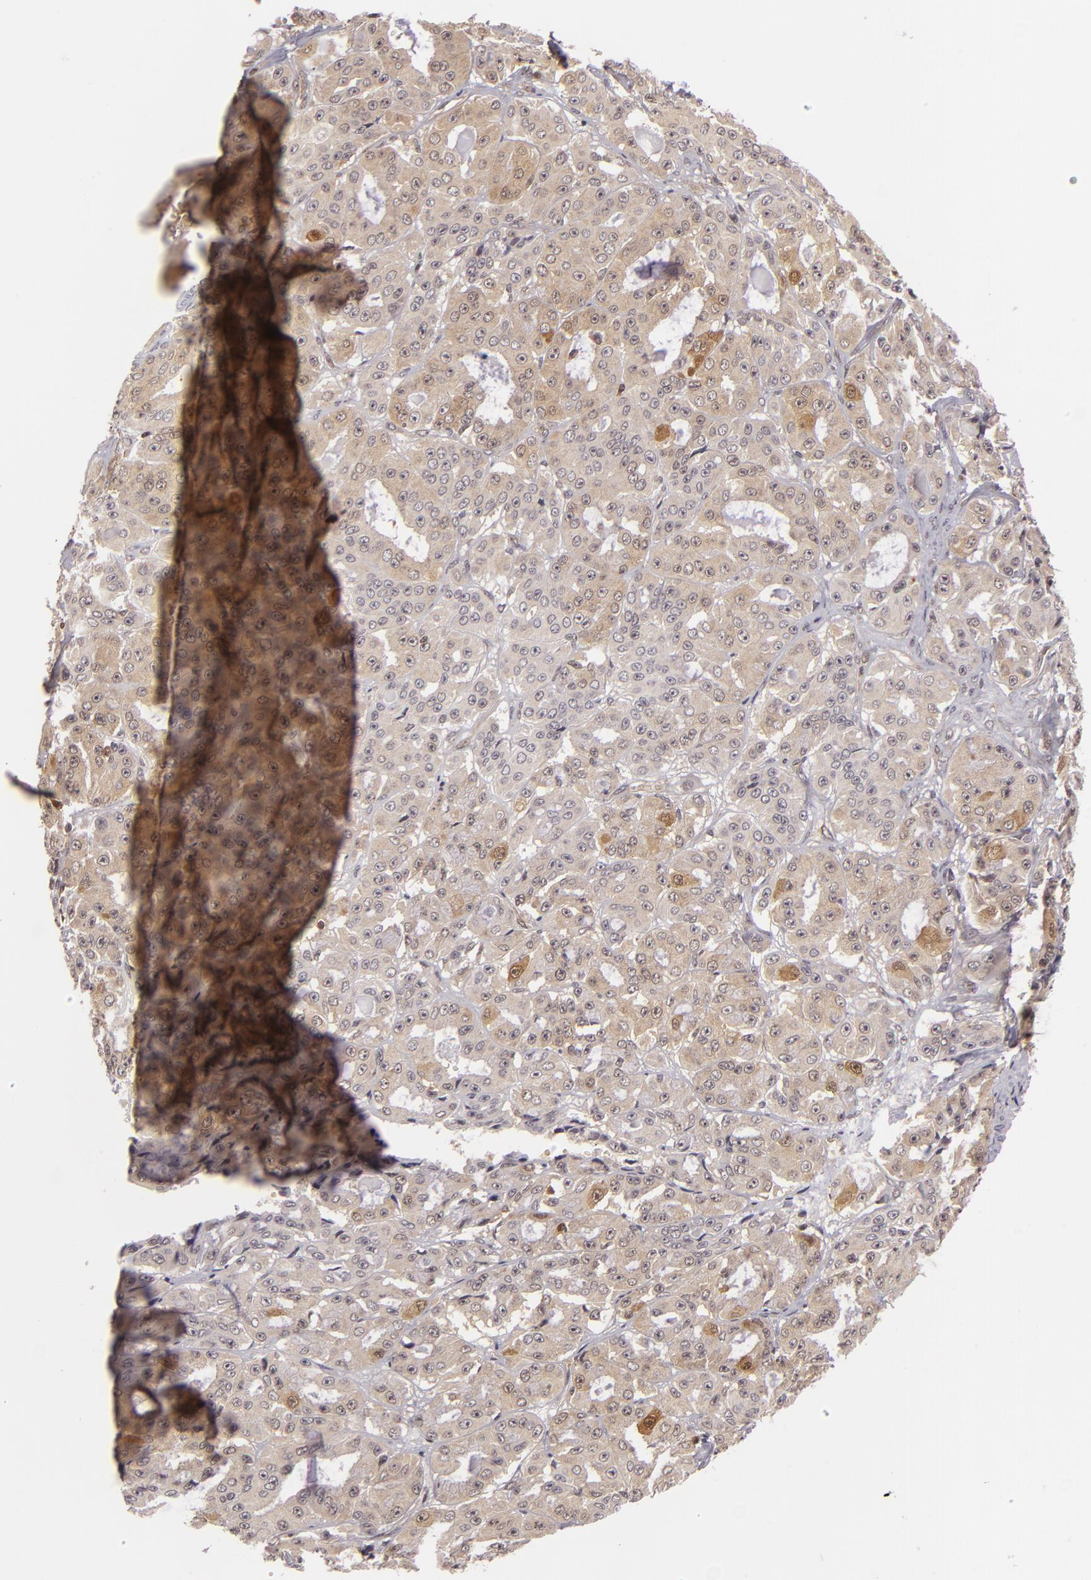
{"staining": {"intensity": "weak", "quantity": ">75%", "location": "cytoplasmic/membranous,nuclear"}, "tissue": "ovarian cancer", "cell_type": "Tumor cells", "image_type": "cancer", "snomed": [{"axis": "morphology", "description": "Carcinoma, endometroid"}, {"axis": "topography", "description": "Ovary"}], "caption": "This micrograph reveals immunohistochemistry (IHC) staining of human ovarian cancer, with low weak cytoplasmic/membranous and nuclear positivity in about >75% of tumor cells.", "gene": "ZBTB33", "patient": {"sex": "female", "age": 61}}